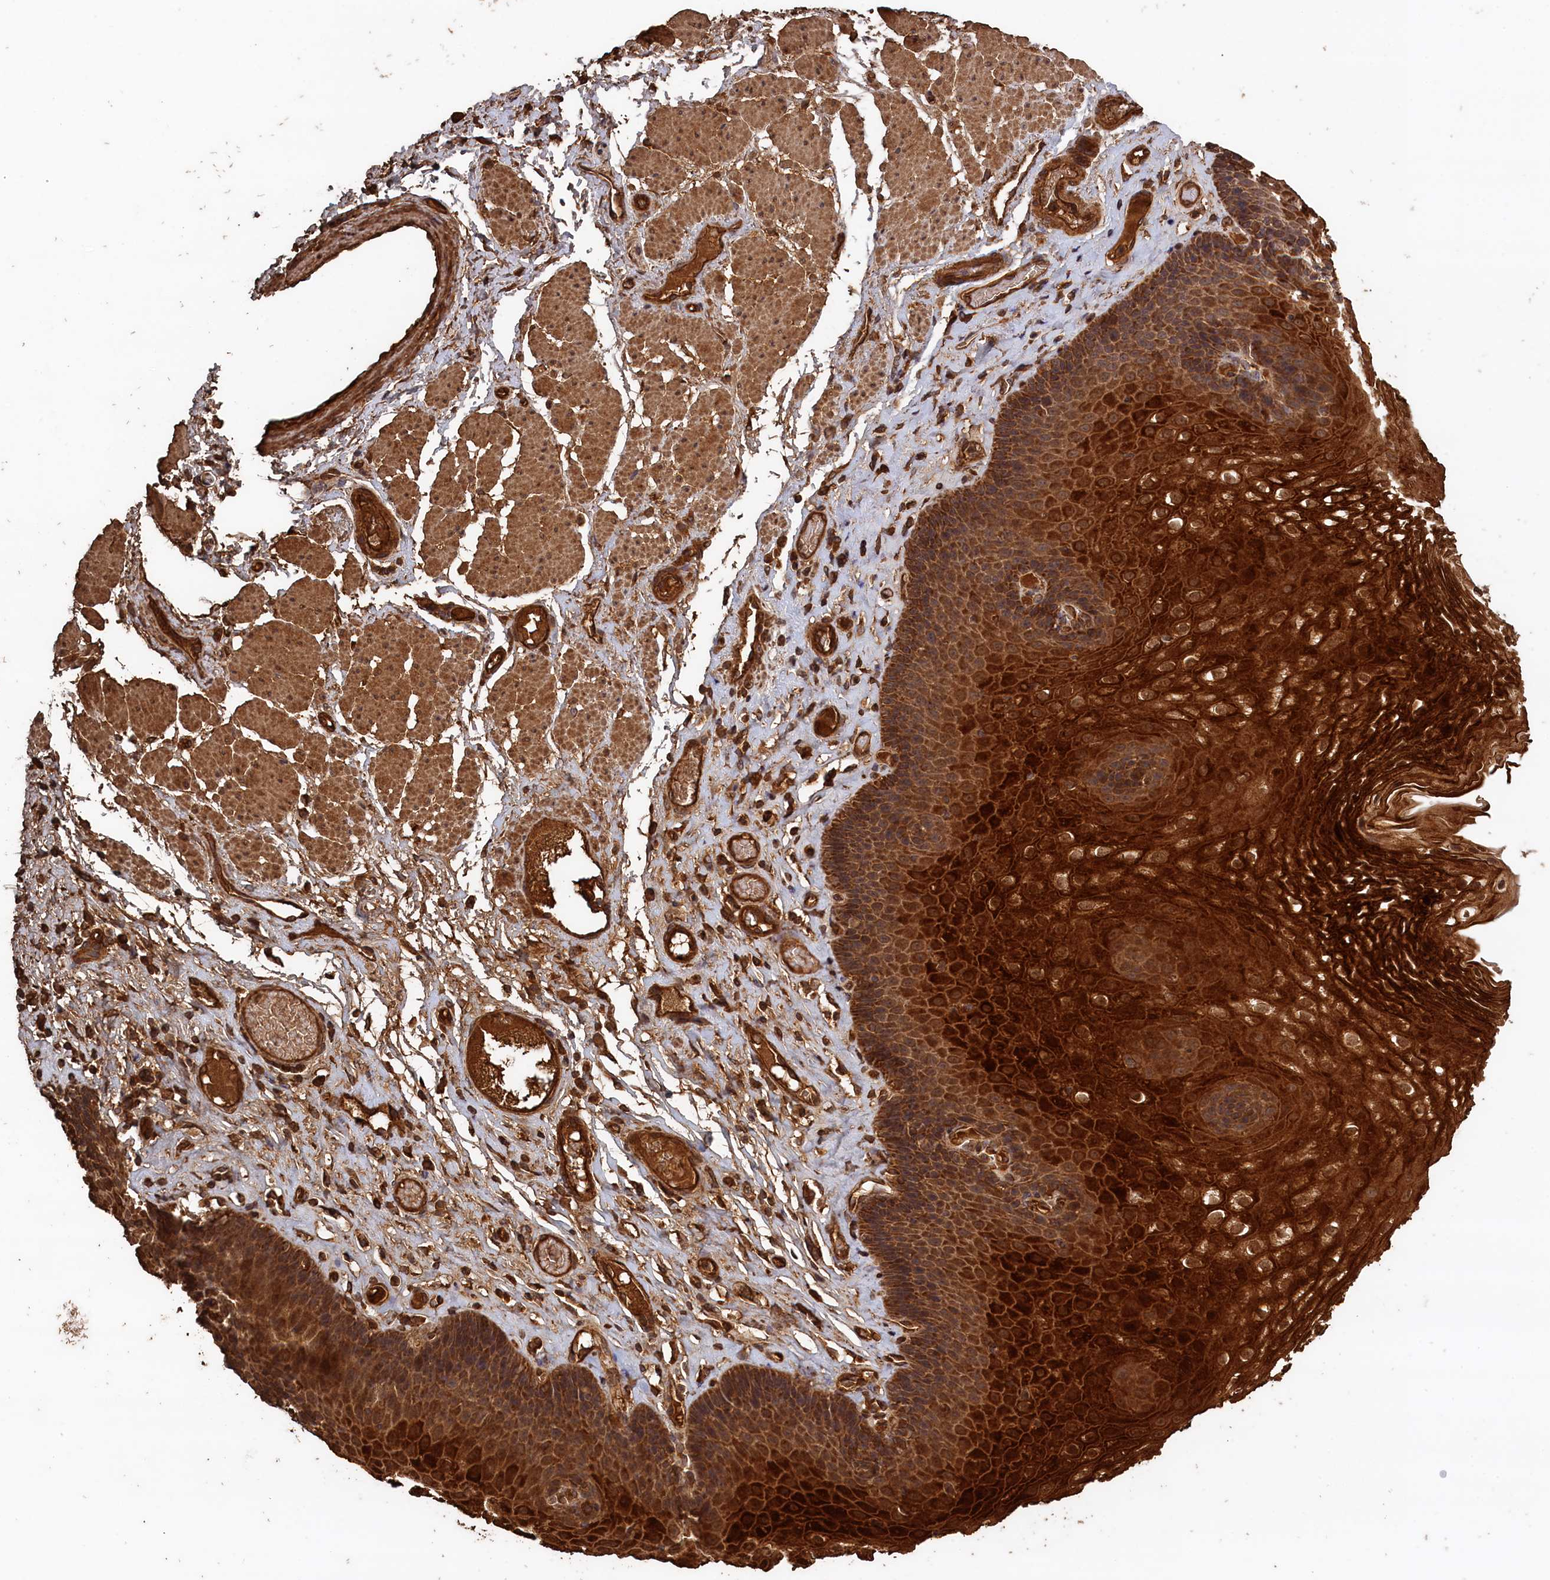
{"staining": {"intensity": "strong", "quantity": ">75%", "location": "cytoplasmic/membranous"}, "tissue": "esophagus", "cell_type": "Squamous epithelial cells", "image_type": "normal", "snomed": [{"axis": "morphology", "description": "Normal tissue, NOS"}, {"axis": "topography", "description": "Esophagus"}], "caption": "Esophagus stained with a brown dye exhibits strong cytoplasmic/membranous positive expression in approximately >75% of squamous epithelial cells.", "gene": "SNX33", "patient": {"sex": "female", "age": 66}}